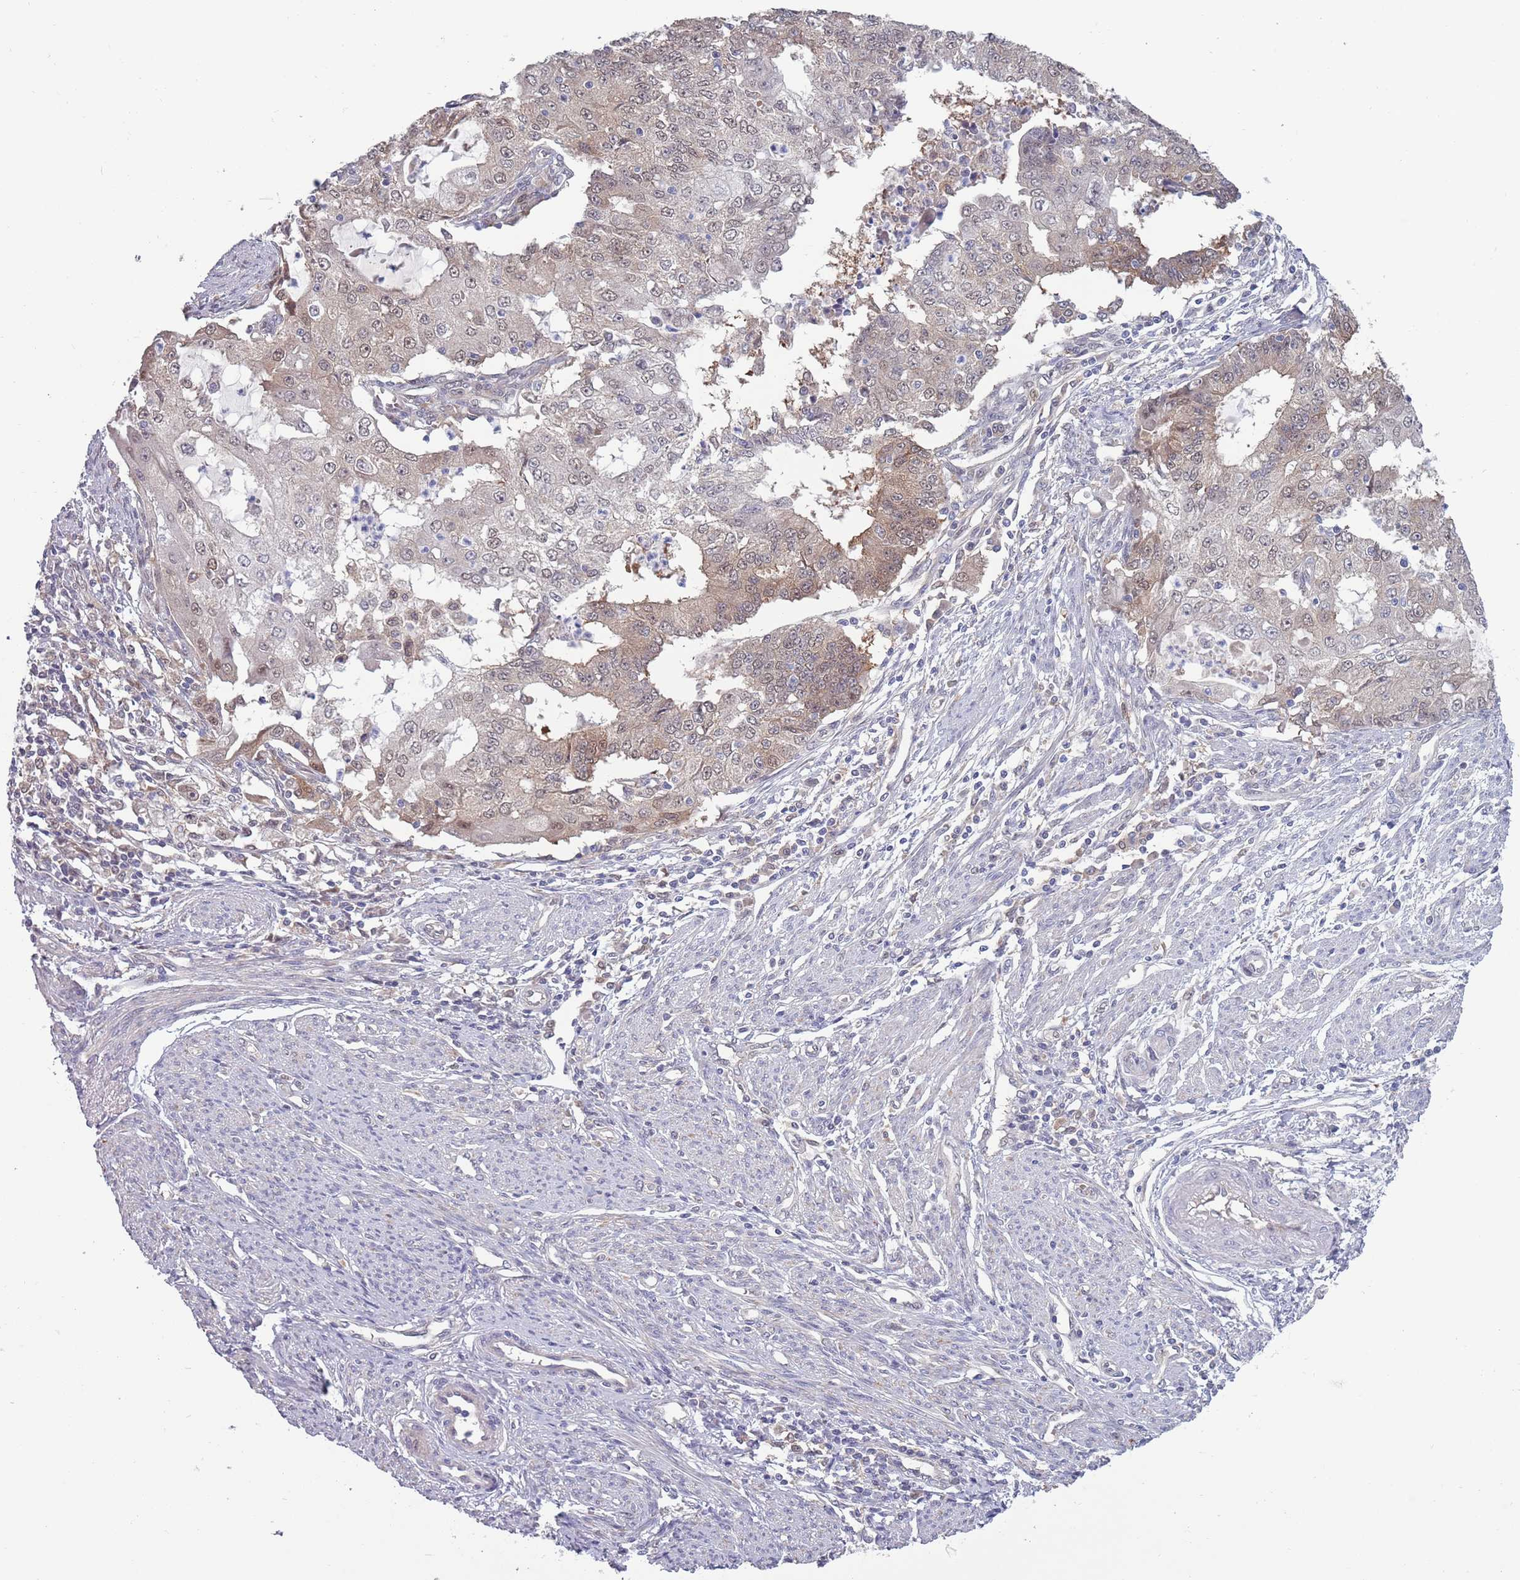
{"staining": {"intensity": "weak", "quantity": "25%-75%", "location": "cytoplasmic/membranous,nuclear"}, "tissue": "endometrial cancer", "cell_type": "Tumor cells", "image_type": "cancer", "snomed": [{"axis": "morphology", "description": "Adenocarcinoma, NOS"}, {"axis": "topography", "description": "Endometrium"}], "caption": "The micrograph reveals a brown stain indicating the presence of a protein in the cytoplasmic/membranous and nuclear of tumor cells in endometrial adenocarcinoma.", "gene": "CLNS1A", "patient": {"sex": "female", "age": 56}}